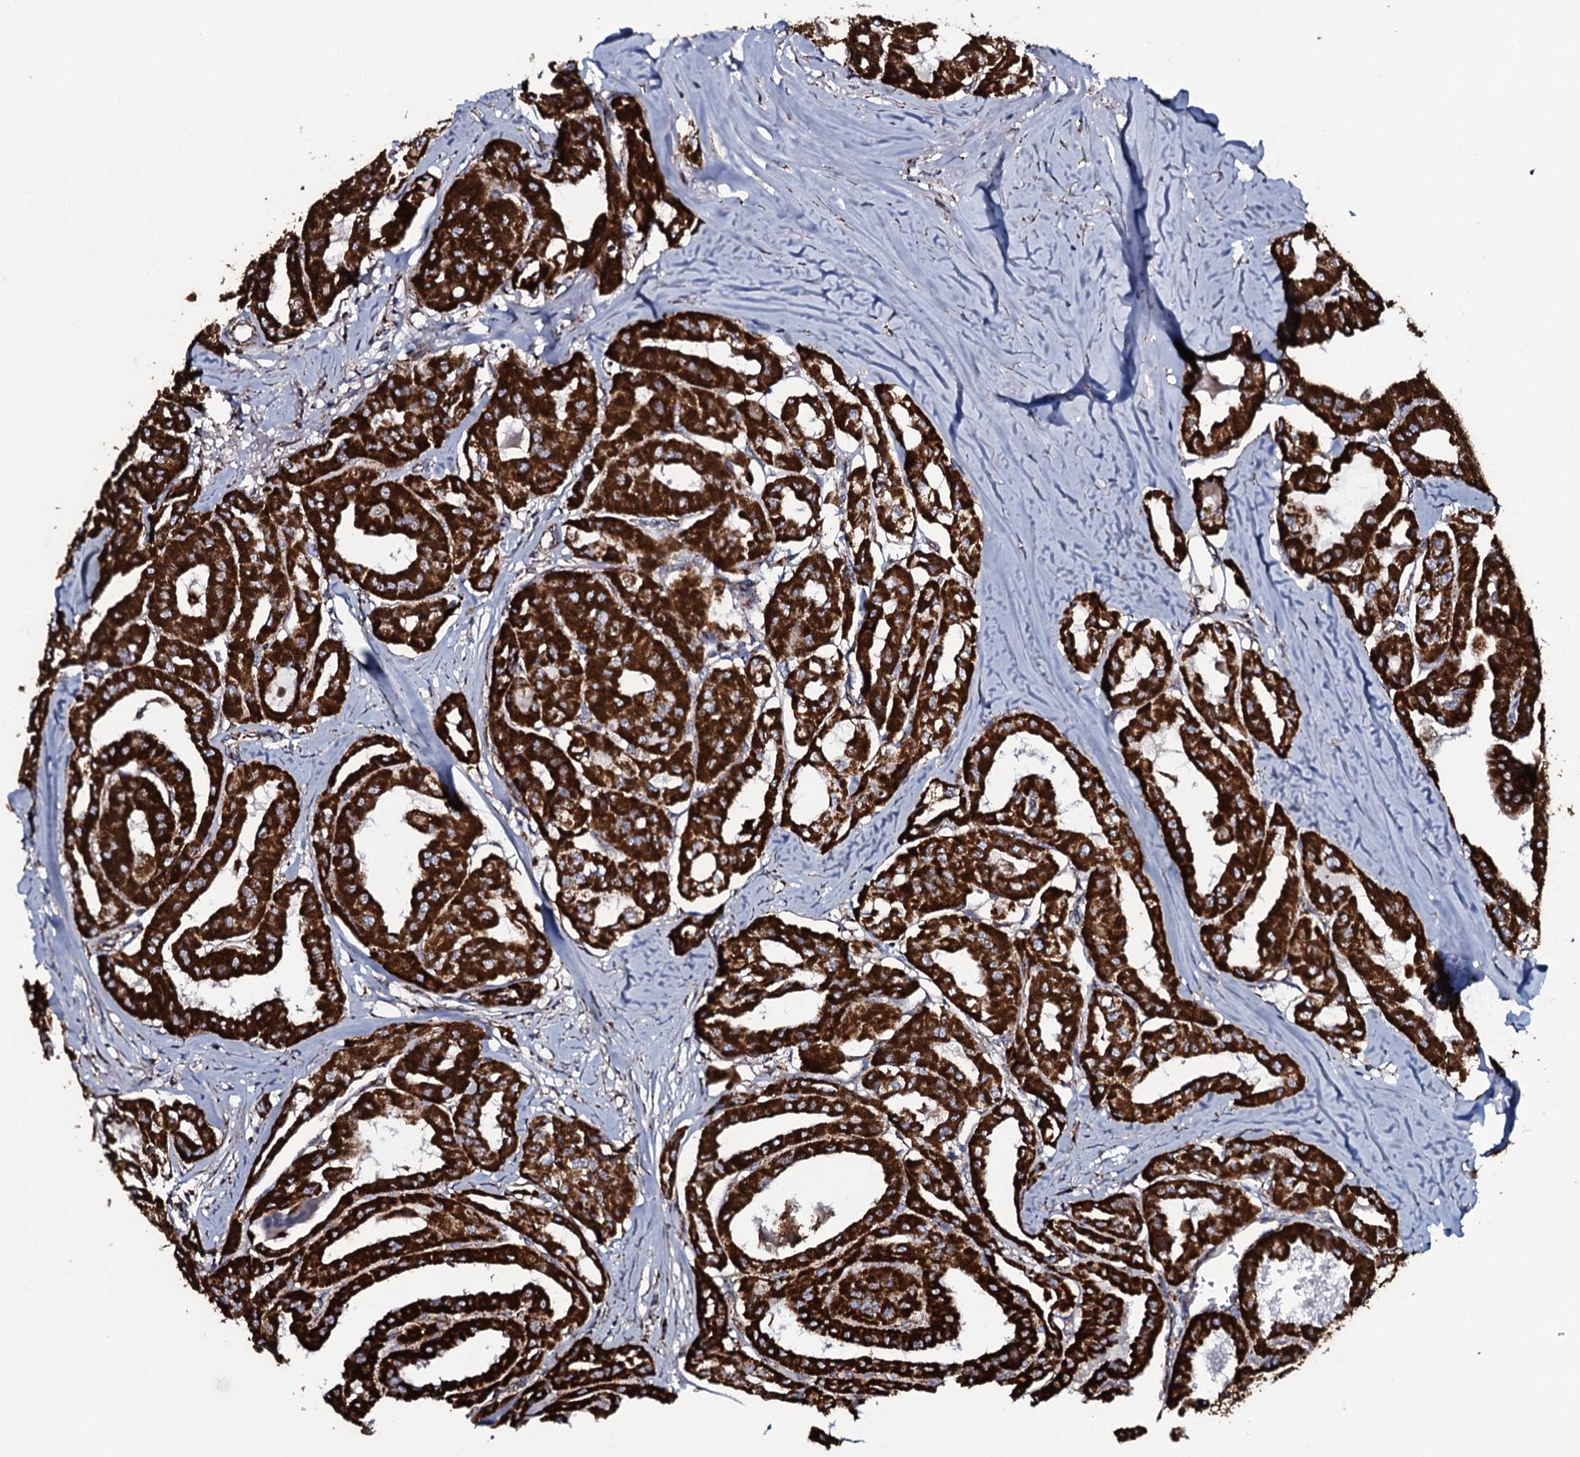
{"staining": {"intensity": "strong", "quantity": ">75%", "location": "cytoplasmic/membranous"}, "tissue": "thyroid cancer", "cell_type": "Tumor cells", "image_type": "cancer", "snomed": [{"axis": "morphology", "description": "Papillary adenocarcinoma, NOS"}, {"axis": "topography", "description": "Thyroid gland"}], "caption": "IHC (DAB (3,3'-diaminobenzidine)) staining of human thyroid papillary adenocarcinoma demonstrates strong cytoplasmic/membranous protein positivity in approximately >75% of tumor cells.", "gene": "EVC2", "patient": {"sex": "female", "age": 59}}